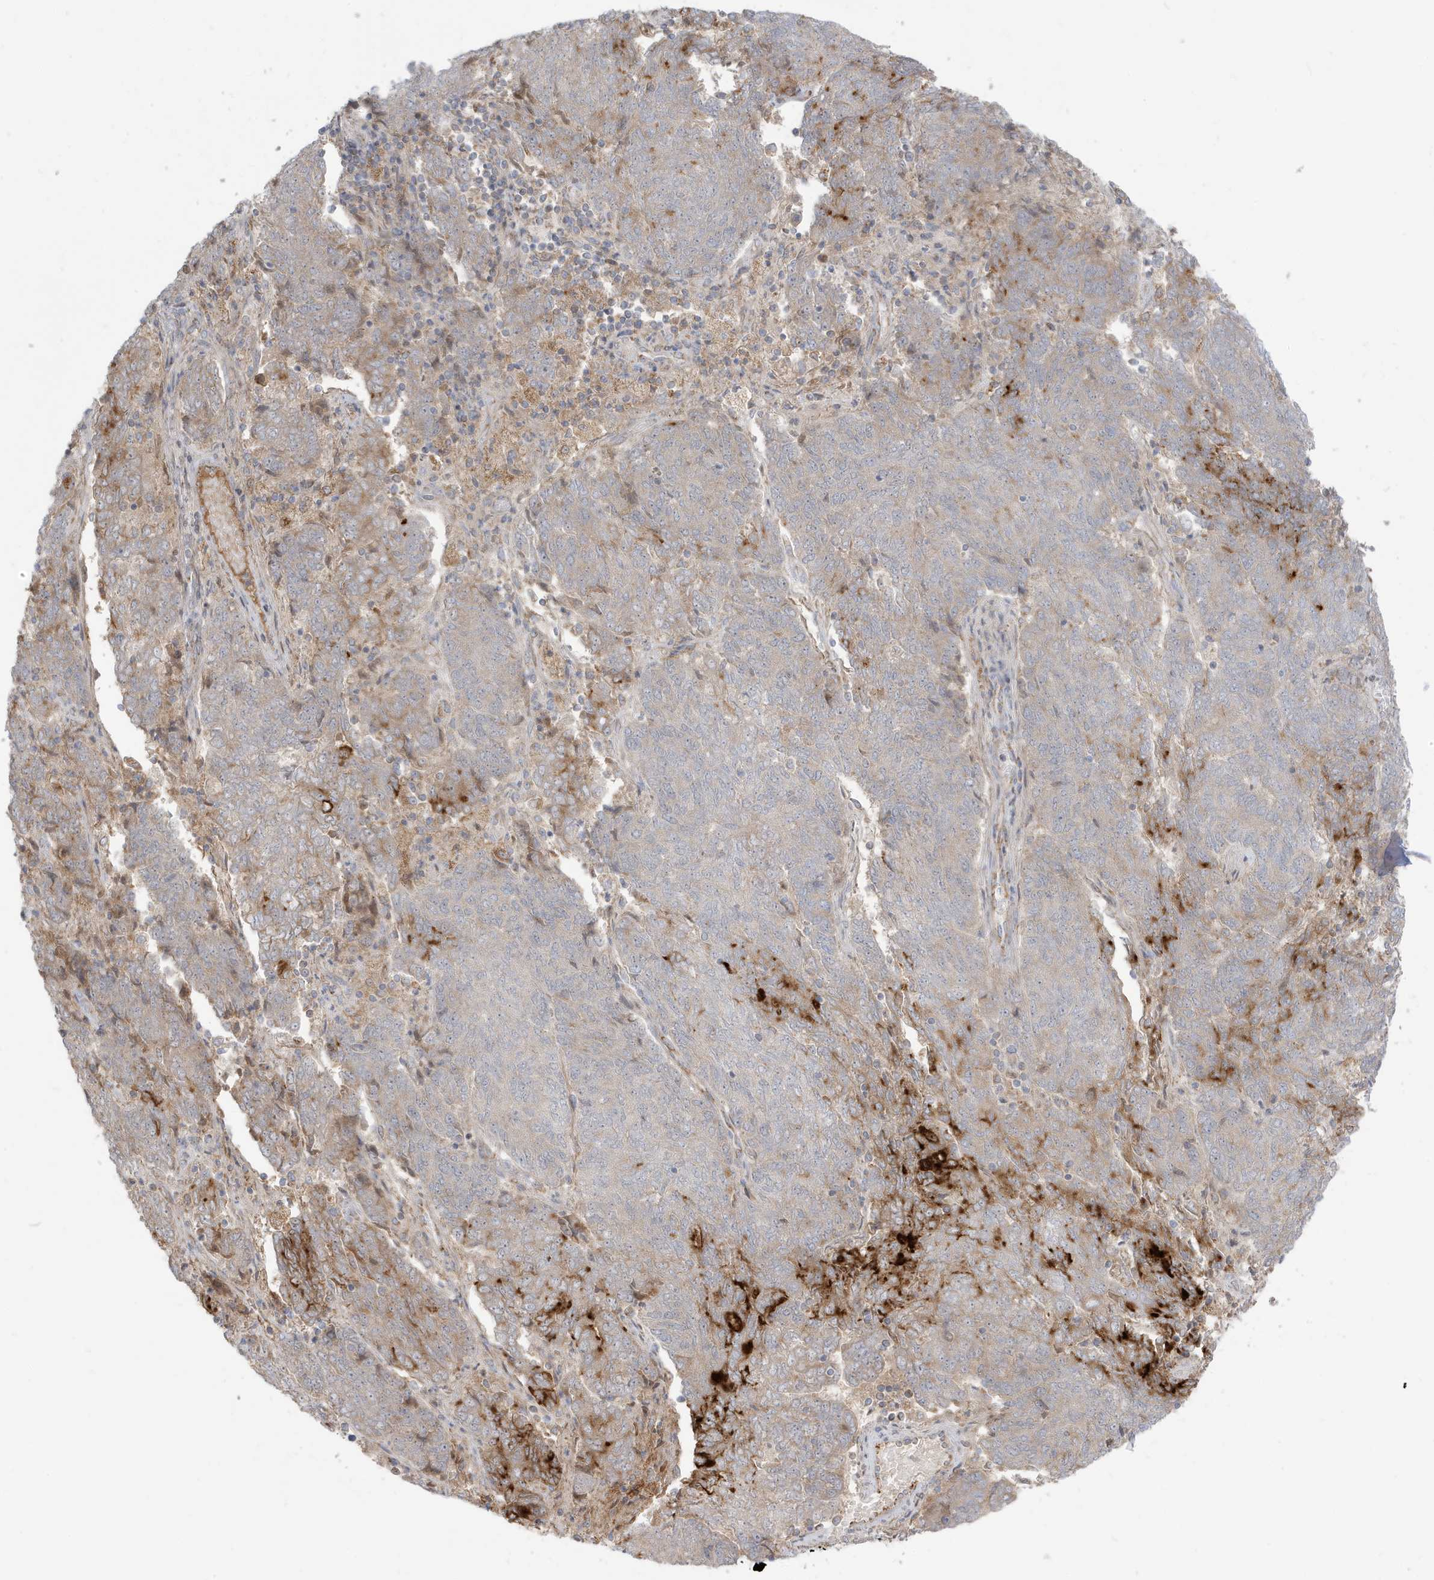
{"staining": {"intensity": "moderate", "quantity": "25%-75%", "location": "cytoplasmic/membranous"}, "tissue": "endometrial cancer", "cell_type": "Tumor cells", "image_type": "cancer", "snomed": [{"axis": "morphology", "description": "Adenocarcinoma, NOS"}, {"axis": "topography", "description": "Endometrium"}], "caption": "High-power microscopy captured an immunohistochemistry image of endometrial cancer (adenocarcinoma), revealing moderate cytoplasmic/membranous staining in approximately 25%-75% of tumor cells. The staining was performed using DAB, with brown indicating positive protein expression. Nuclei are stained blue with hematoxylin.", "gene": "IFT57", "patient": {"sex": "female", "age": 80}}